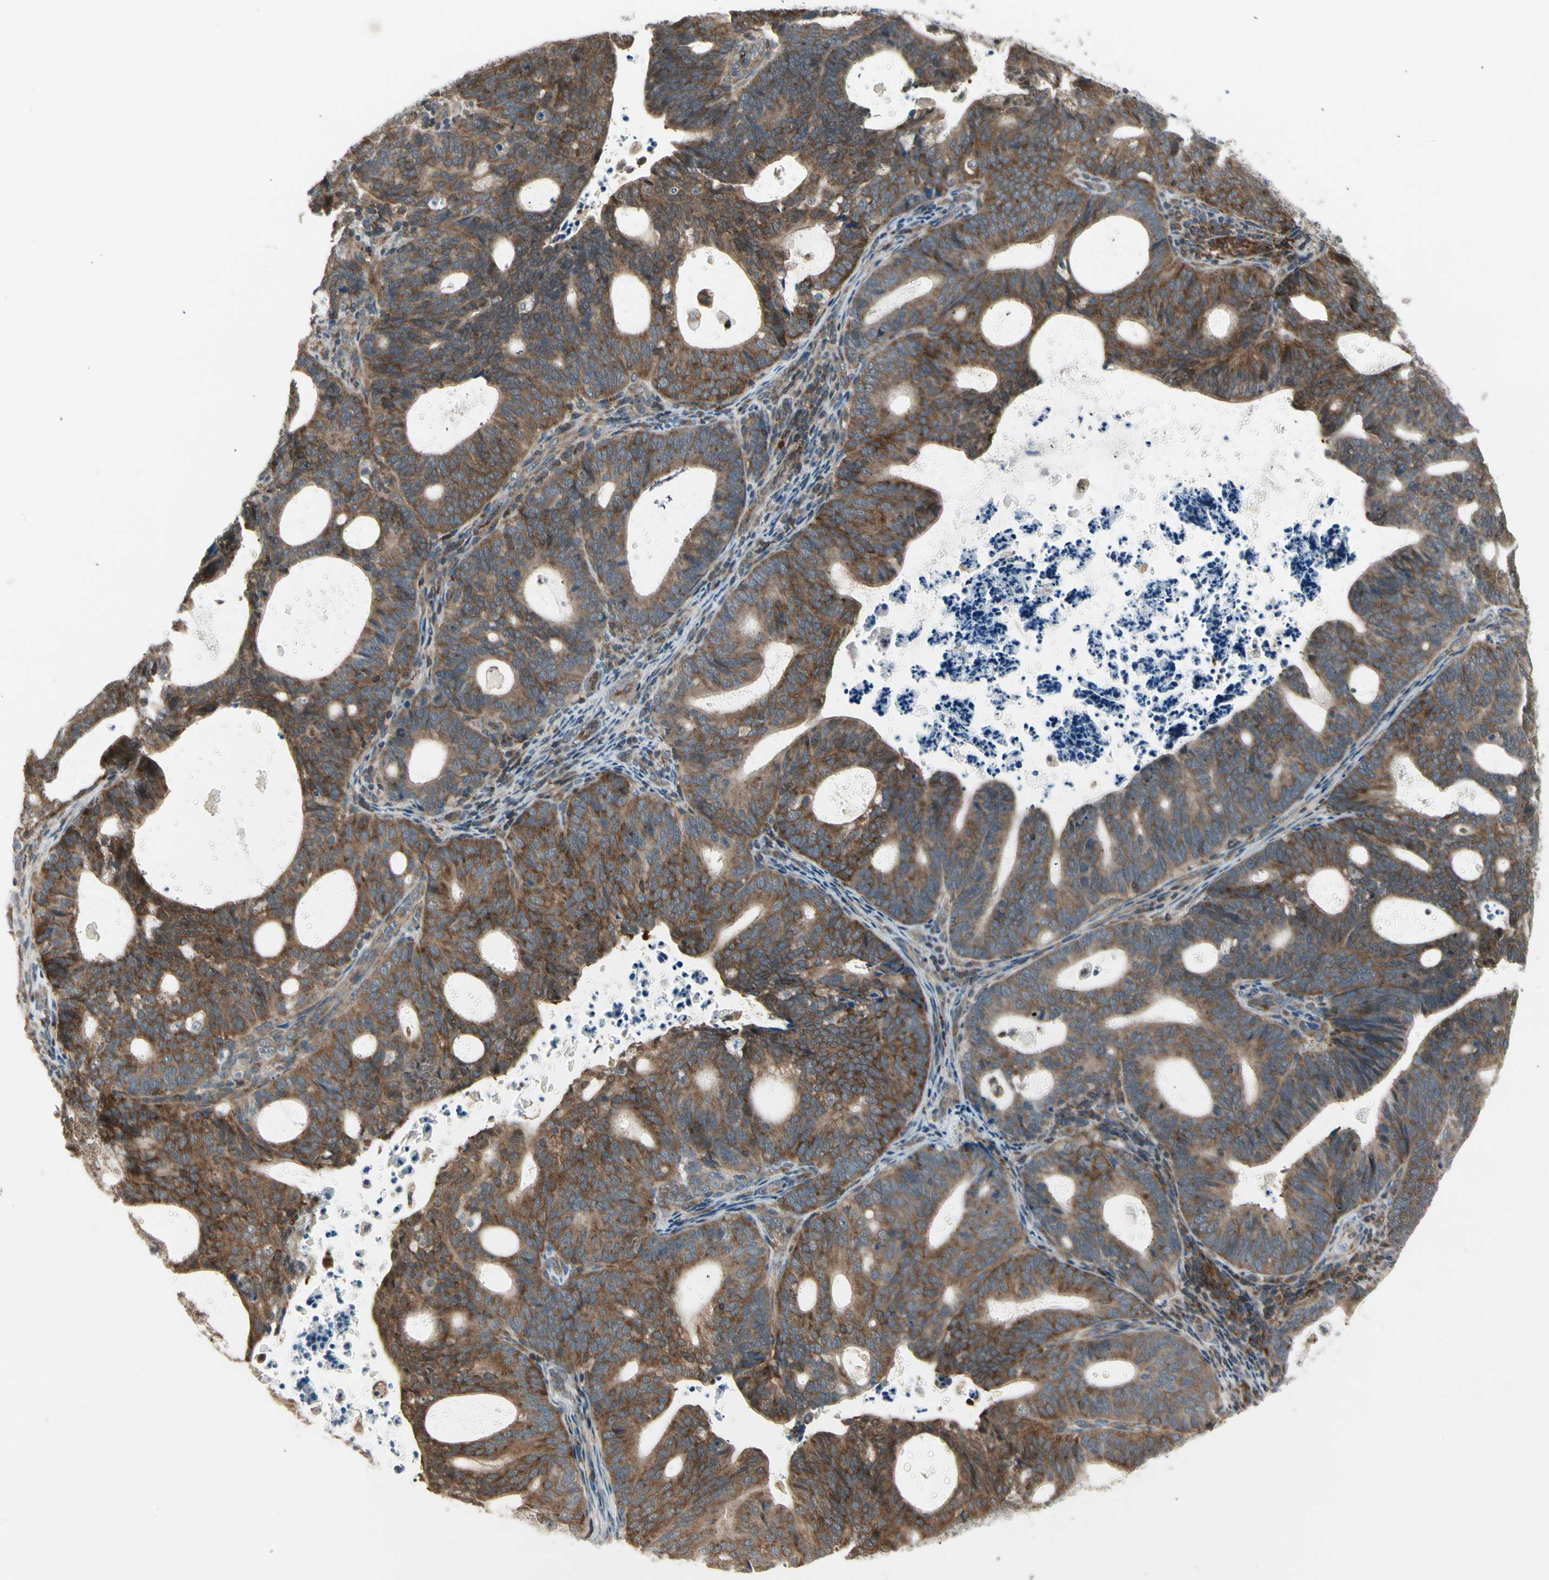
{"staining": {"intensity": "strong", "quantity": ">75%", "location": "cytoplasmic/membranous"}, "tissue": "endometrial cancer", "cell_type": "Tumor cells", "image_type": "cancer", "snomed": [{"axis": "morphology", "description": "Adenocarcinoma, NOS"}, {"axis": "topography", "description": "Uterus"}], "caption": "Tumor cells show high levels of strong cytoplasmic/membranous staining in about >75% of cells in adenocarcinoma (endometrial).", "gene": "OXSR1", "patient": {"sex": "female", "age": 83}}